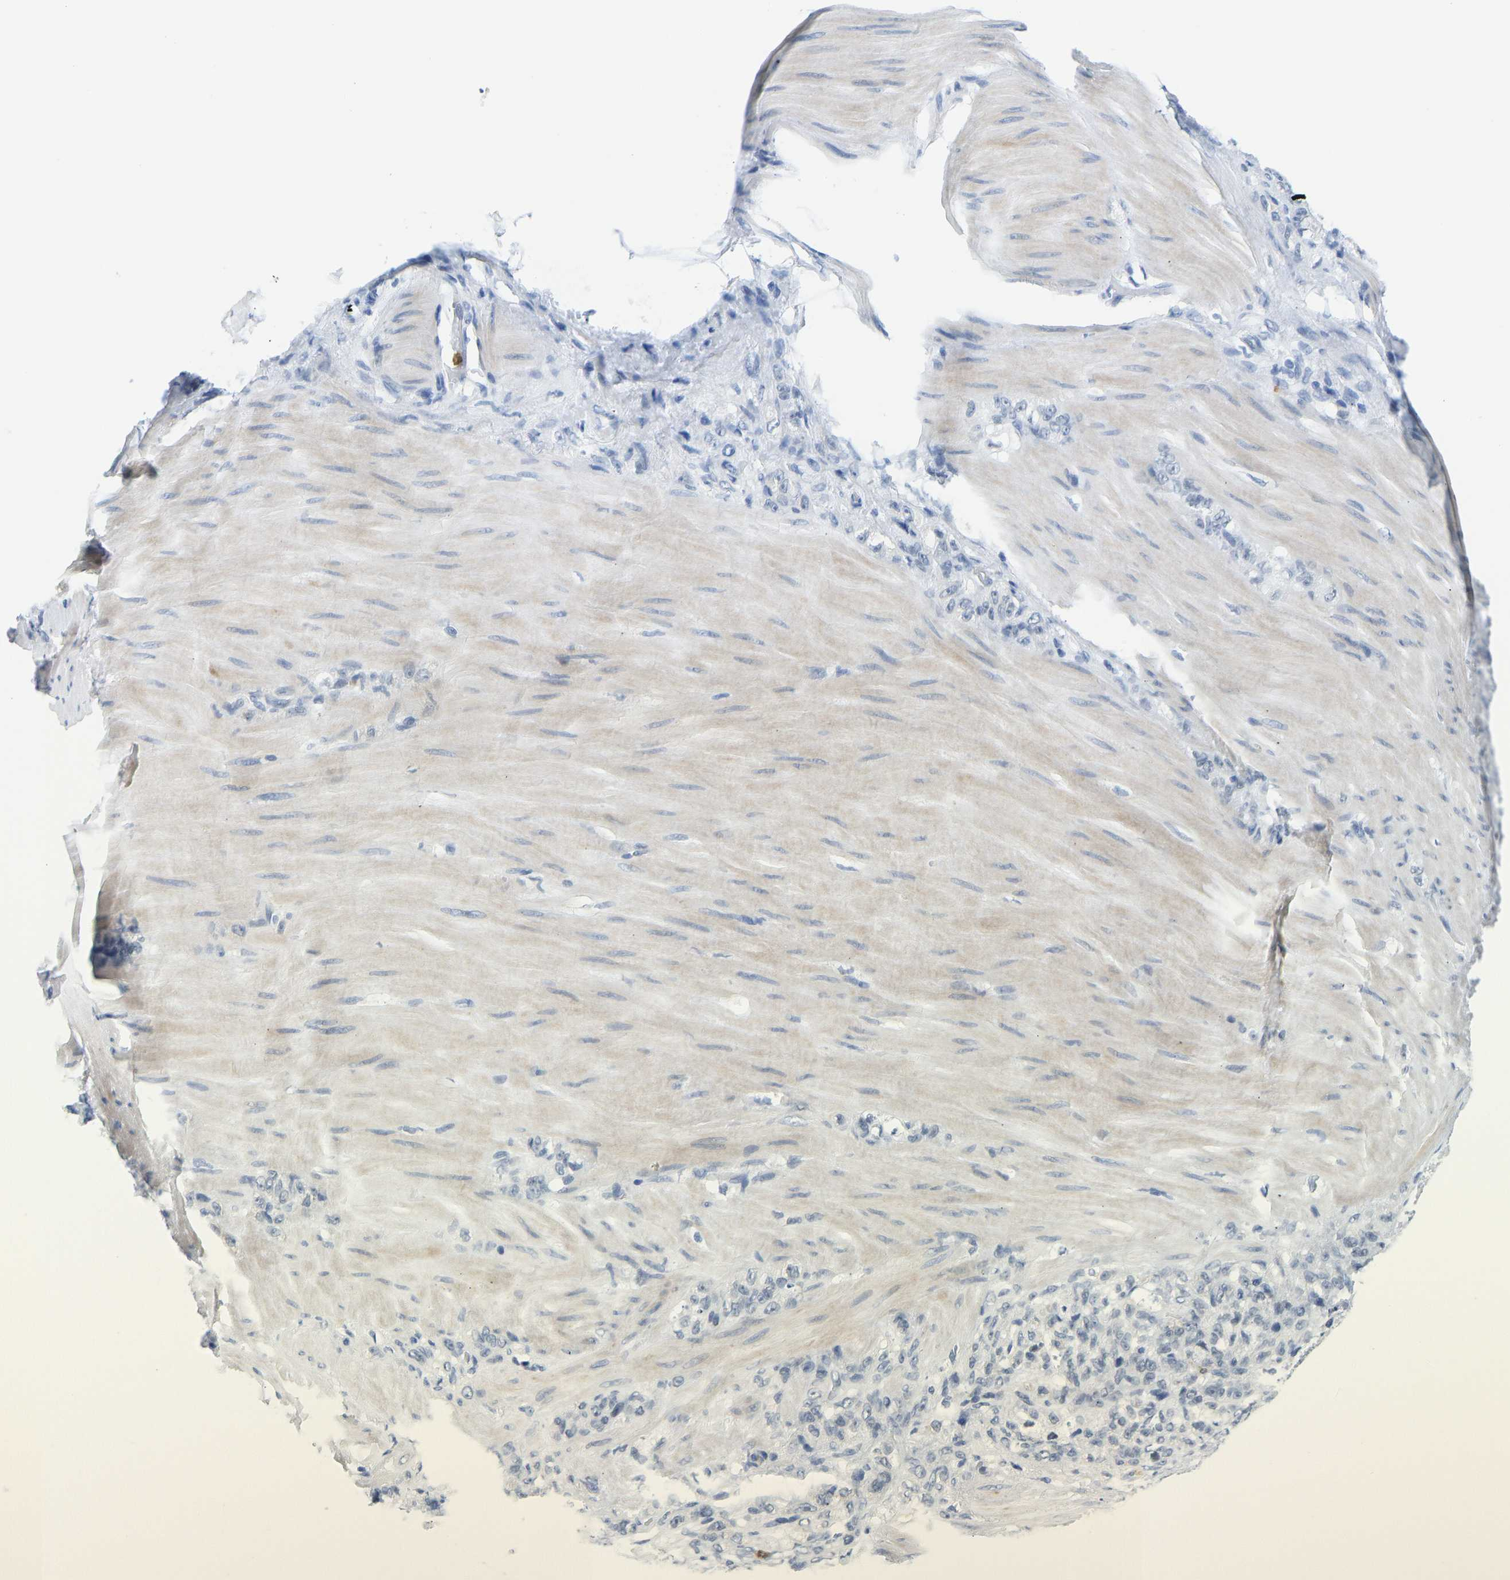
{"staining": {"intensity": "negative", "quantity": "none", "location": "none"}, "tissue": "stomach cancer", "cell_type": "Tumor cells", "image_type": "cancer", "snomed": [{"axis": "morphology", "description": "Normal tissue, NOS"}, {"axis": "morphology", "description": "Adenocarcinoma, NOS"}, {"axis": "topography", "description": "Stomach"}], "caption": "A photomicrograph of adenocarcinoma (stomach) stained for a protein reveals no brown staining in tumor cells. The staining is performed using DAB (3,3'-diaminobenzidine) brown chromogen with nuclei counter-stained in using hematoxylin.", "gene": "TXNDC2", "patient": {"sex": "male", "age": 82}}